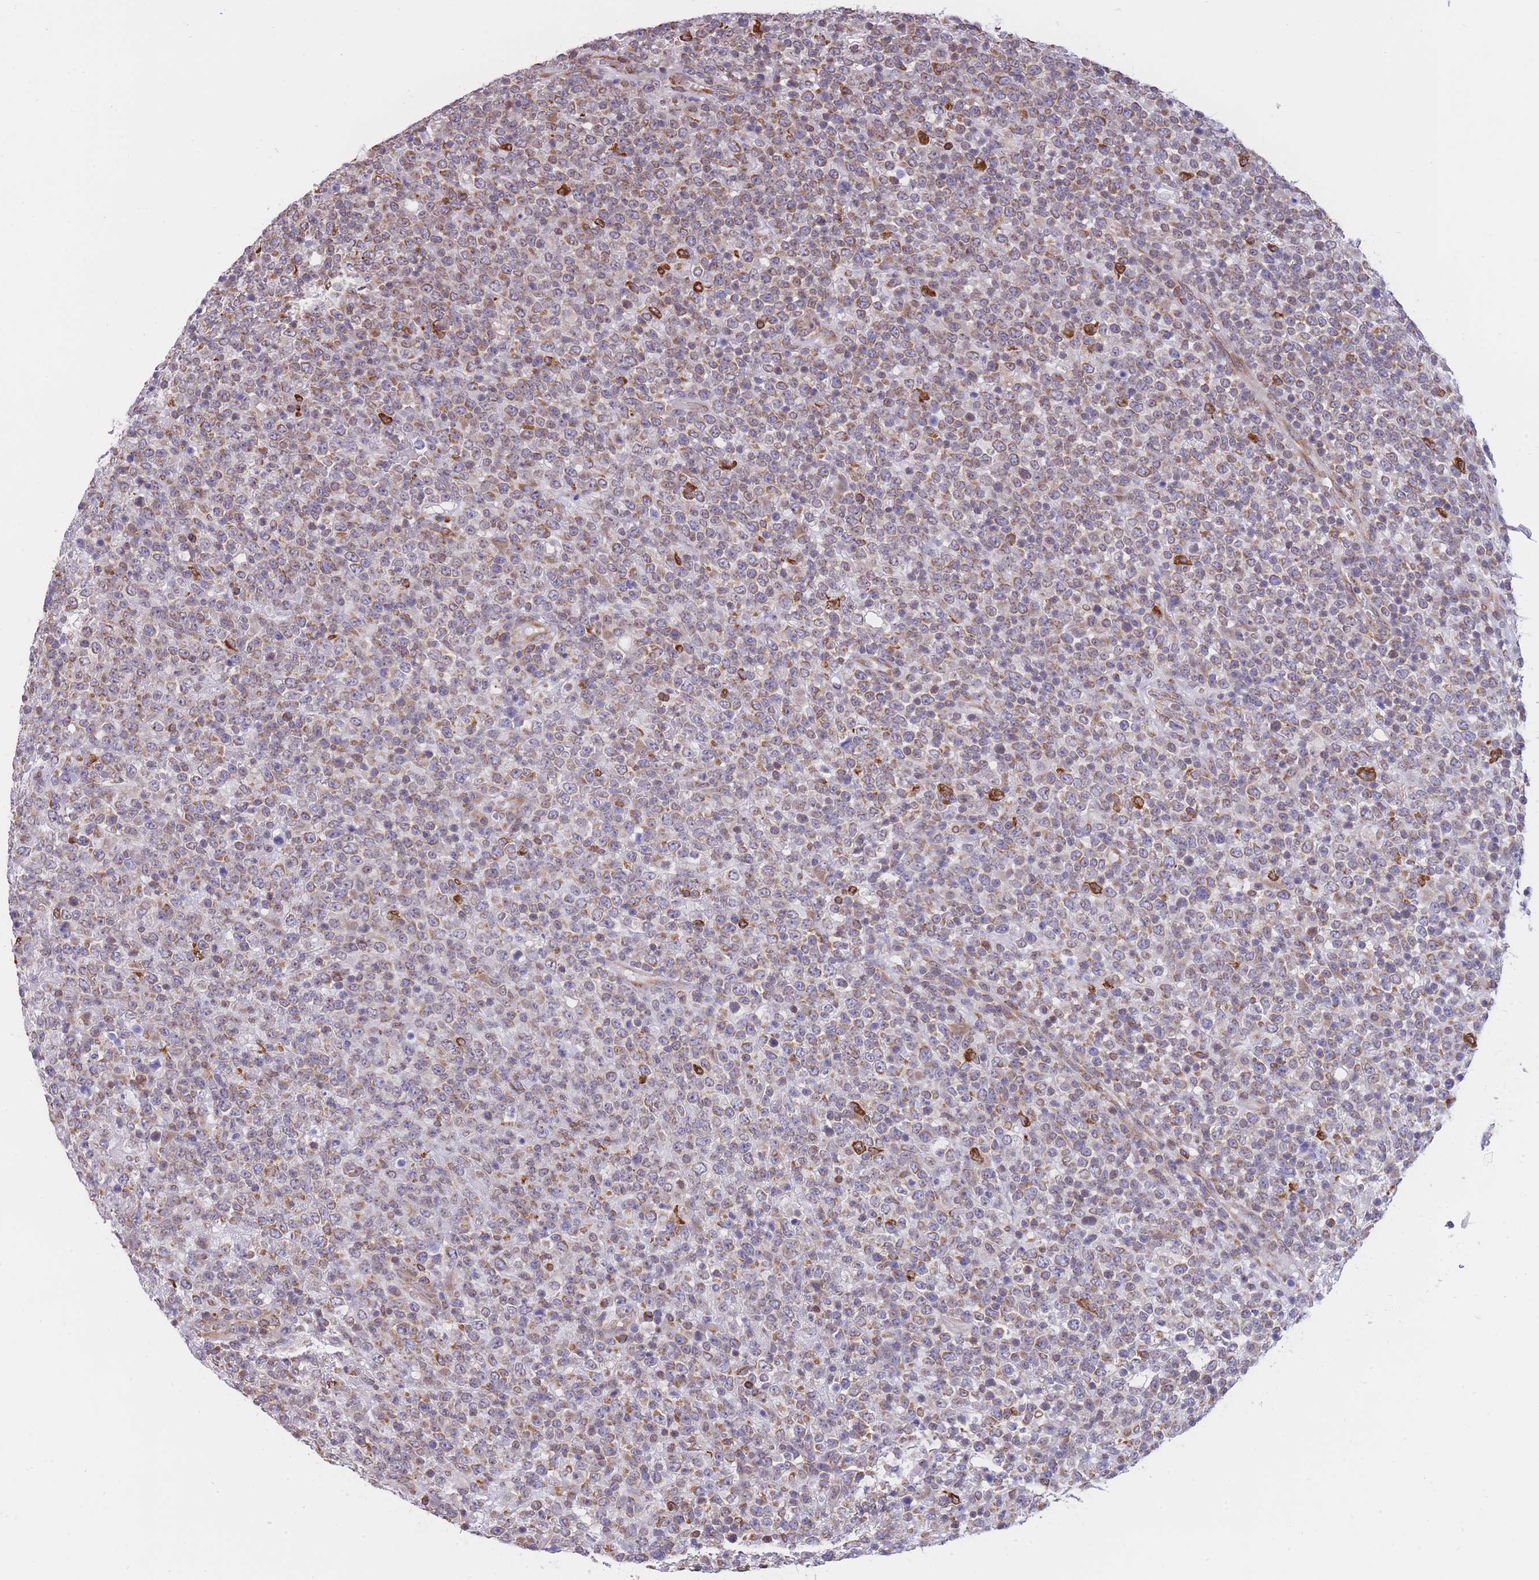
{"staining": {"intensity": "weak", "quantity": "25%-75%", "location": "cytoplasmic/membranous"}, "tissue": "lymphoma", "cell_type": "Tumor cells", "image_type": "cancer", "snomed": [{"axis": "morphology", "description": "Malignant lymphoma, non-Hodgkin's type, High grade"}, {"axis": "topography", "description": "Colon"}], "caption": "The image demonstrates immunohistochemical staining of malignant lymphoma, non-Hodgkin's type (high-grade). There is weak cytoplasmic/membranous positivity is seen in approximately 25%-75% of tumor cells.", "gene": "ZNF662", "patient": {"sex": "female", "age": 53}}